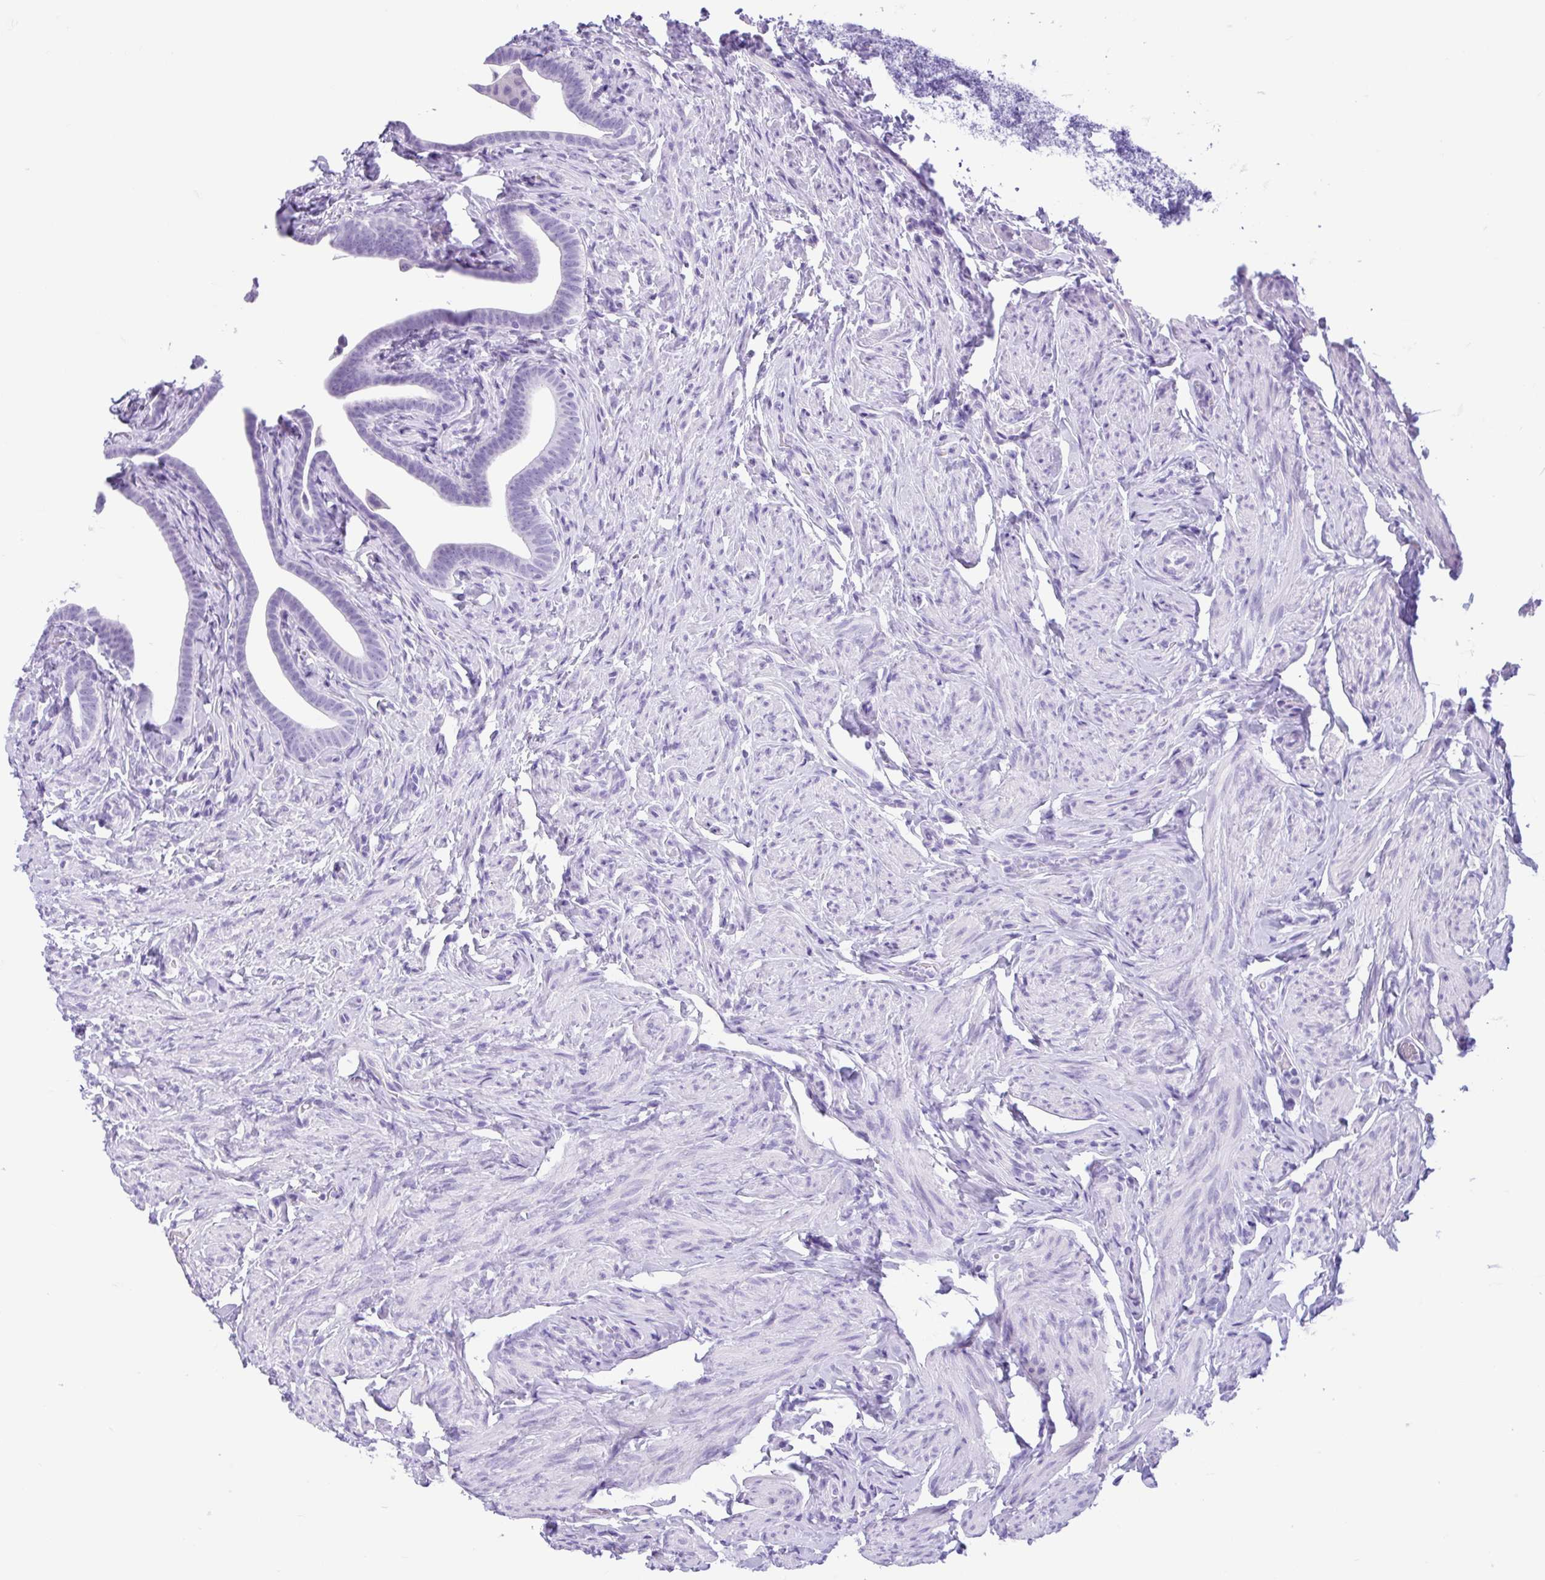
{"staining": {"intensity": "negative", "quantity": "none", "location": "none"}, "tissue": "fallopian tube", "cell_type": "Glandular cells", "image_type": "normal", "snomed": [{"axis": "morphology", "description": "Normal tissue, NOS"}, {"axis": "topography", "description": "Fallopian tube"}], "caption": "IHC image of normal human fallopian tube stained for a protein (brown), which exhibits no staining in glandular cells.", "gene": "ENSG00000274792", "patient": {"sex": "female", "age": 69}}